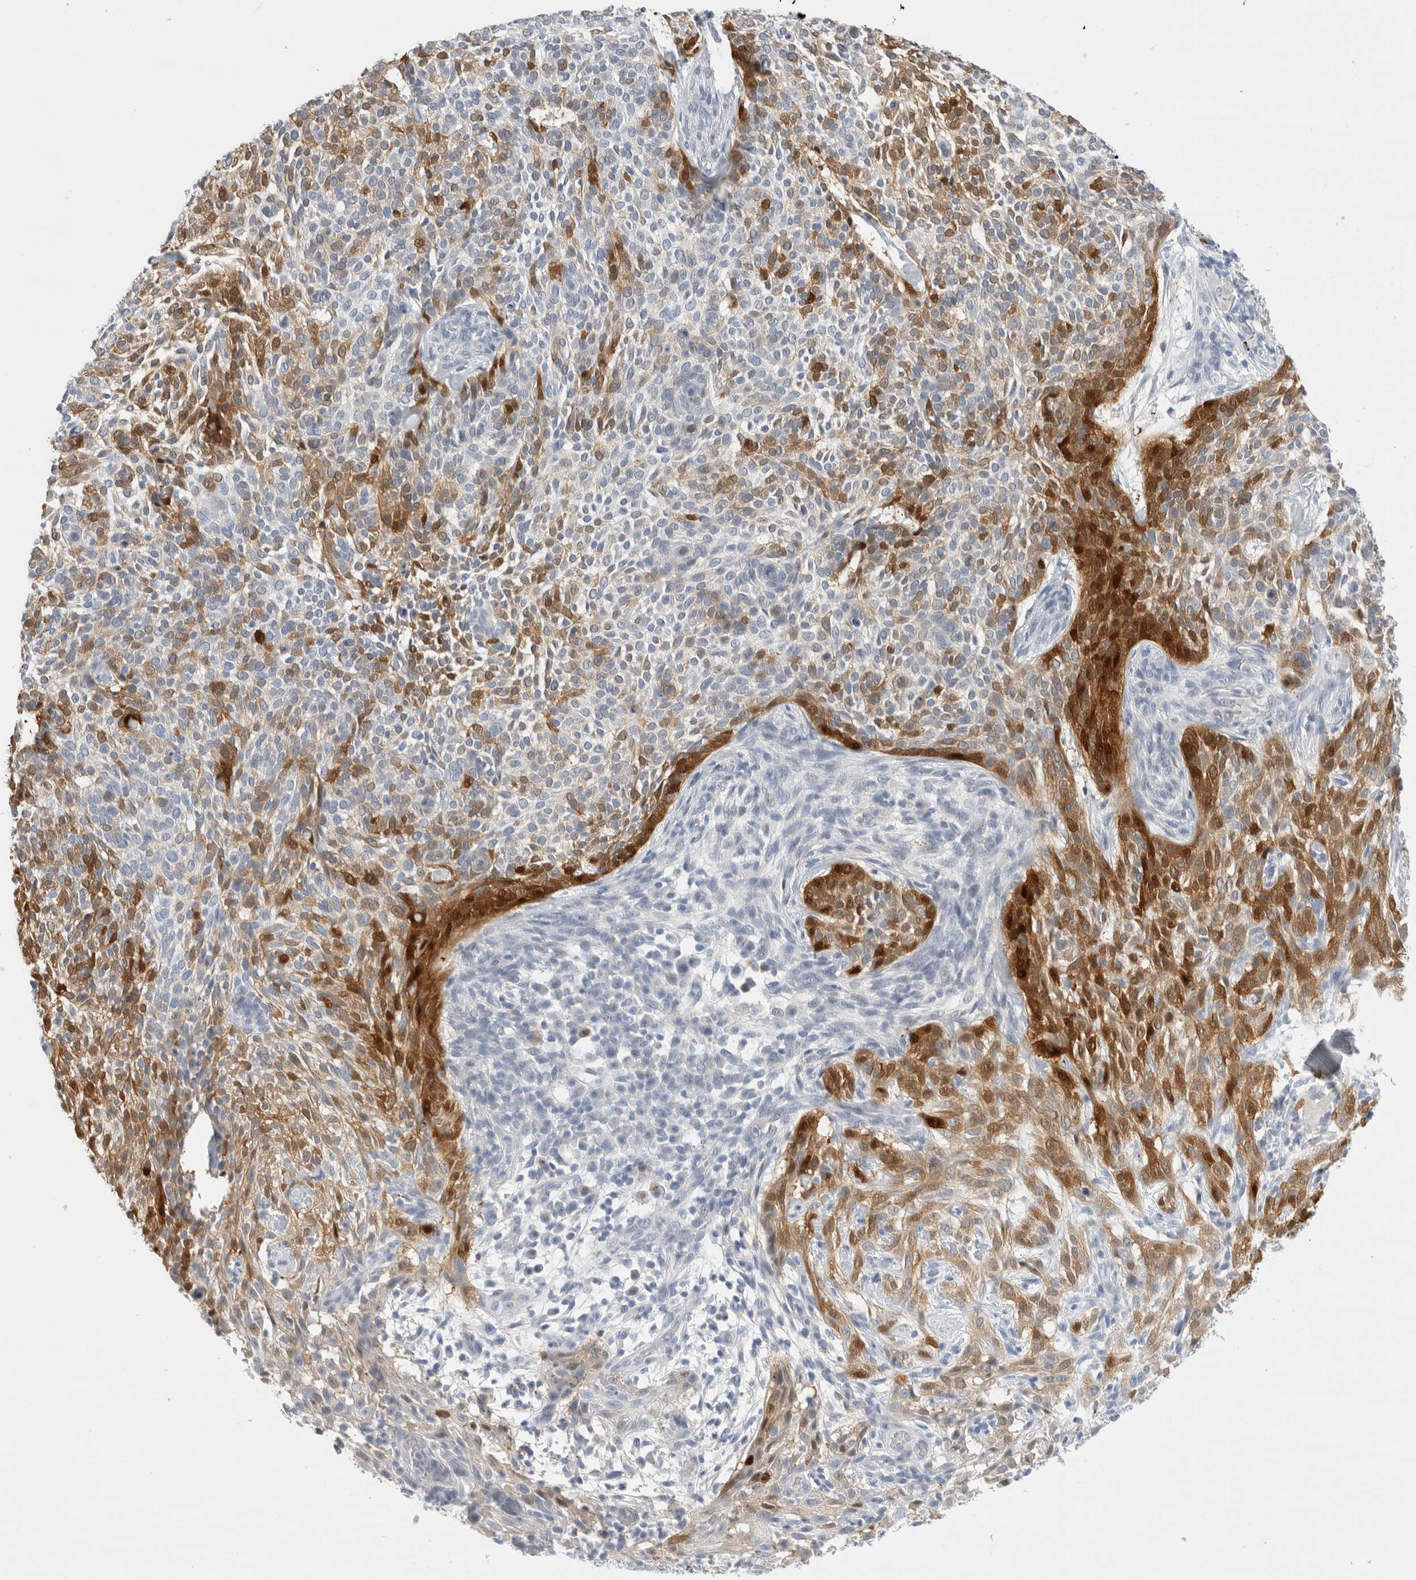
{"staining": {"intensity": "strong", "quantity": "<25%", "location": "cytoplasmic/membranous"}, "tissue": "skin cancer", "cell_type": "Tumor cells", "image_type": "cancer", "snomed": [{"axis": "morphology", "description": "Basal cell carcinoma"}, {"axis": "topography", "description": "Skin"}], "caption": "Human basal cell carcinoma (skin) stained with a brown dye reveals strong cytoplasmic/membranous positive expression in about <25% of tumor cells.", "gene": "SLC22A12", "patient": {"sex": "female", "age": 64}}